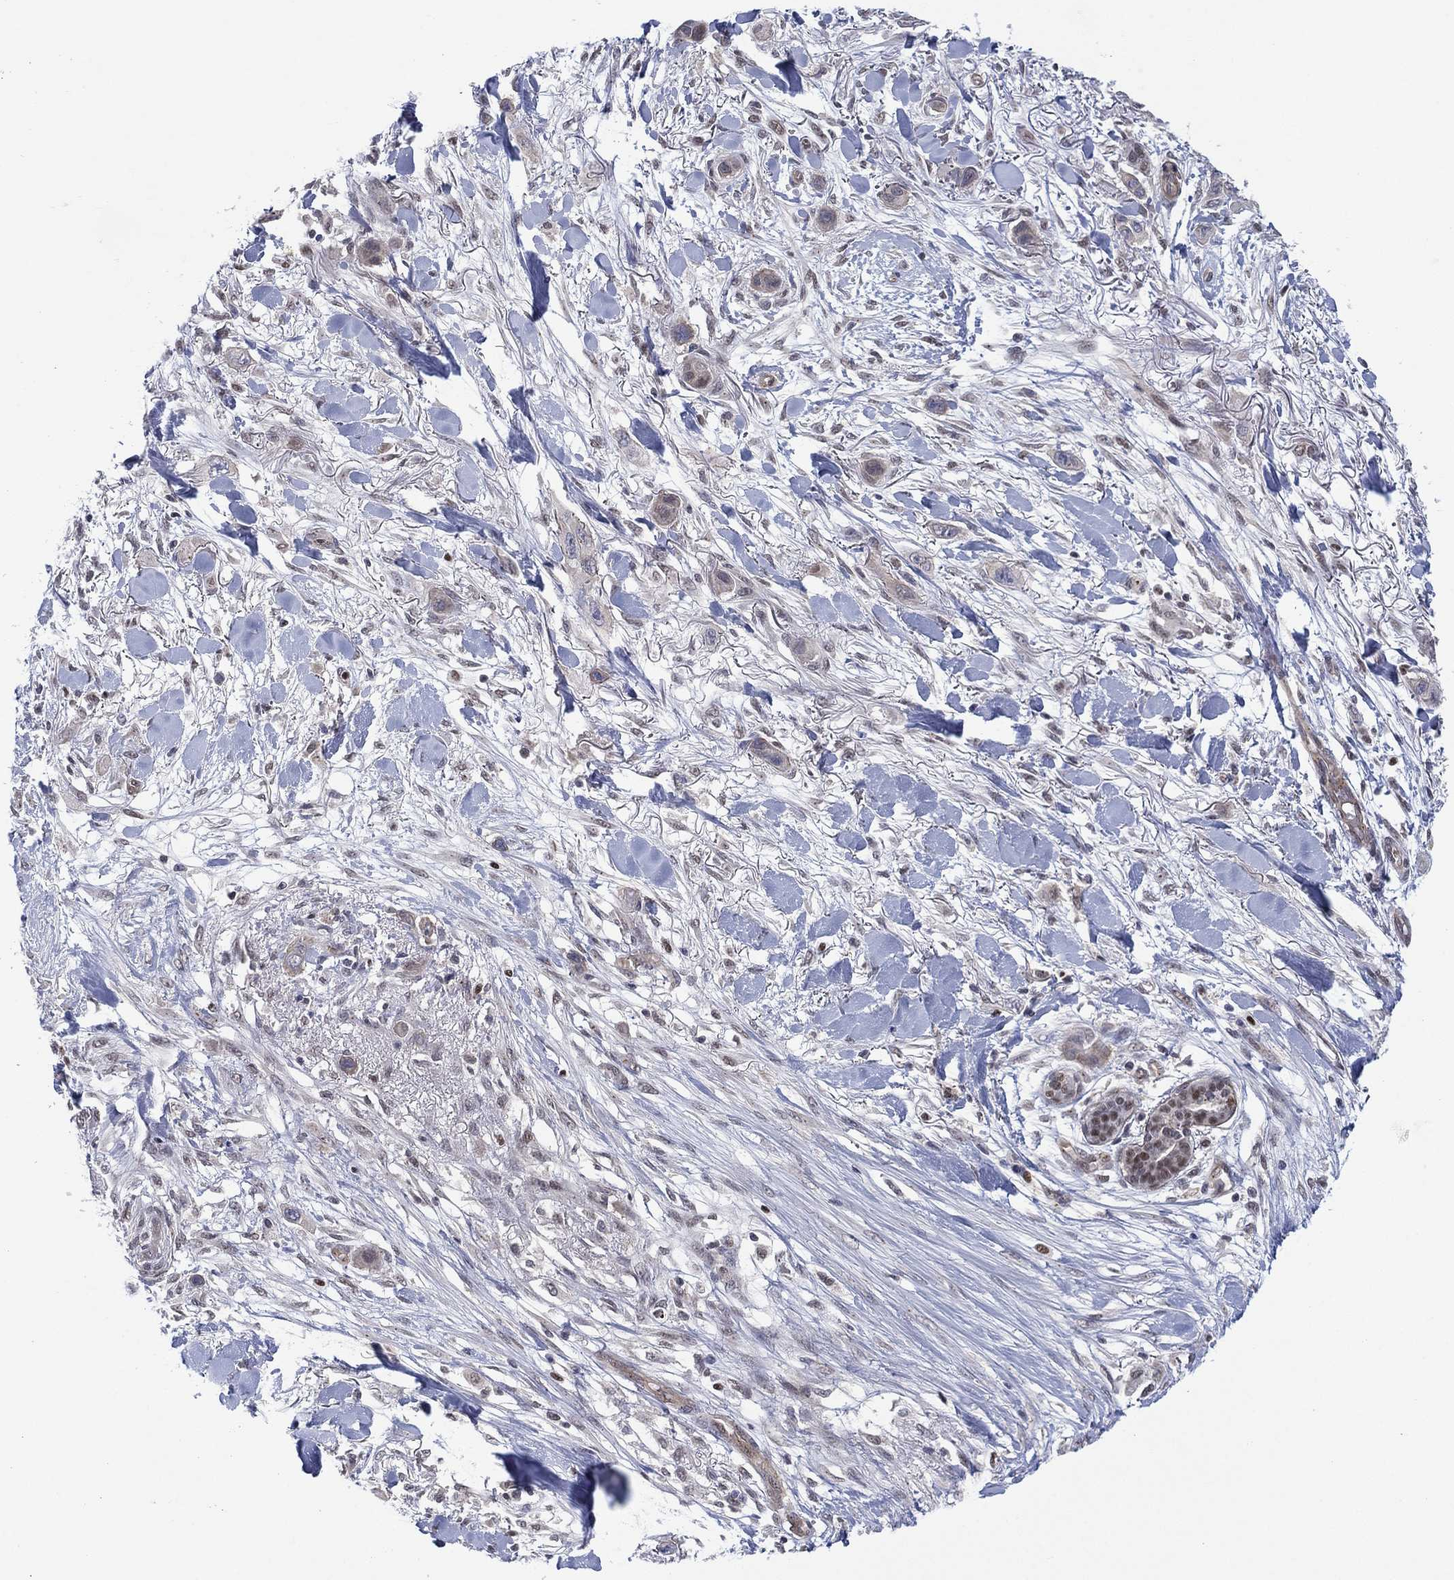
{"staining": {"intensity": "moderate", "quantity": "<25%", "location": "nuclear"}, "tissue": "skin cancer", "cell_type": "Tumor cells", "image_type": "cancer", "snomed": [{"axis": "morphology", "description": "Squamous cell carcinoma, NOS"}, {"axis": "topography", "description": "Skin"}], "caption": "Brown immunohistochemical staining in human squamous cell carcinoma (skin) reveals moderate nuclear positivity in about <25% of tumor cells.", "gene": "GSE1", "patient": {"sex": "male", "age": 79}}